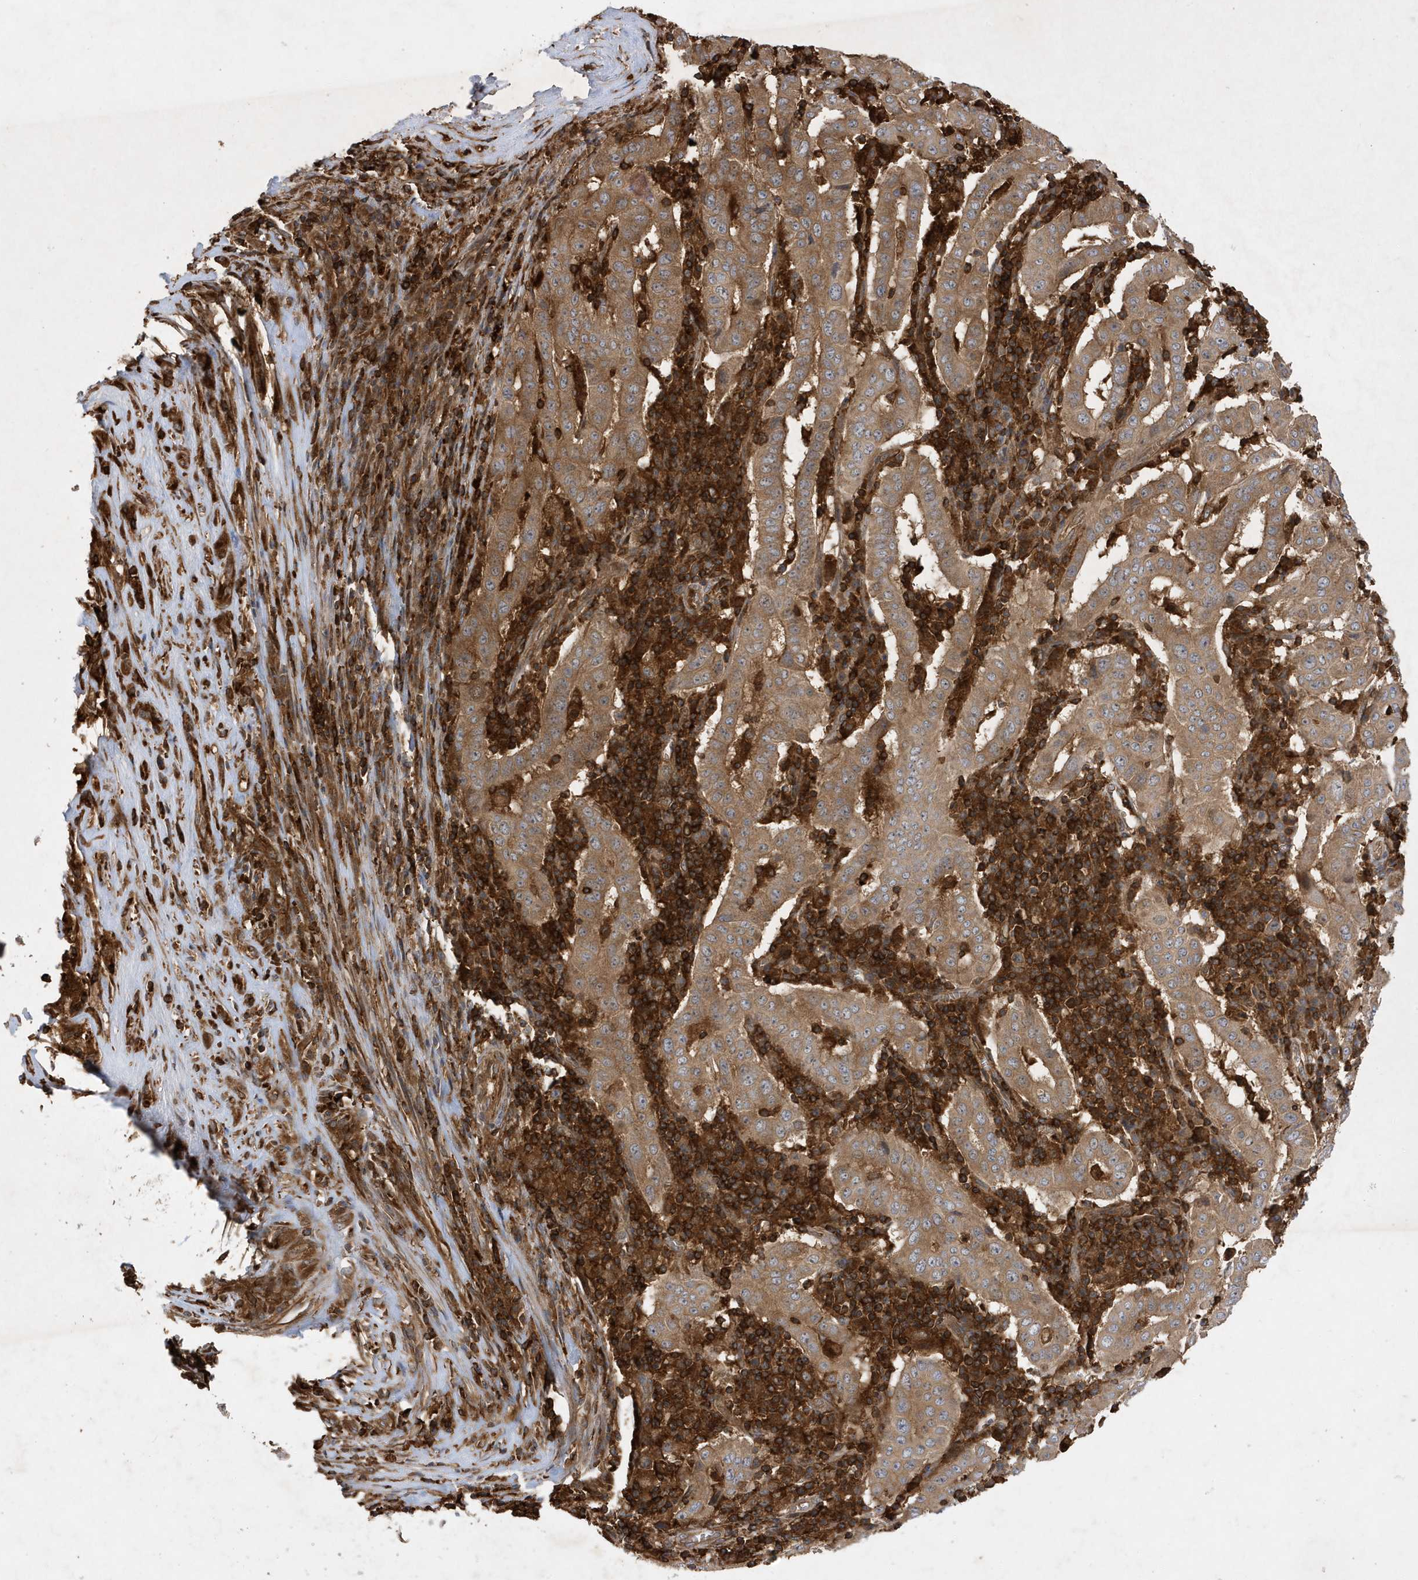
{"staining": {"intensity": "moderate", "quantity": ">75%", "location": "cytoplasmic/membranous"}, "tissue": "pancreatic cancer", "cell_type": "Tumor cells", "image_type": "cancer", "snomed": [{"axis": "morphology", "description": "Adenocarcinoma, NOS"}, {"axis": "topography", "description": "Pancreas"}], "caption": "Protein expression analysis of human pancreatic adenocarcinoma reveals moderate cytoplasmic/membranous positivity in approximately >75% of tumor cells.", "gene": "LAPTM4A", "patient": {"sex": "male", "age": 63}}